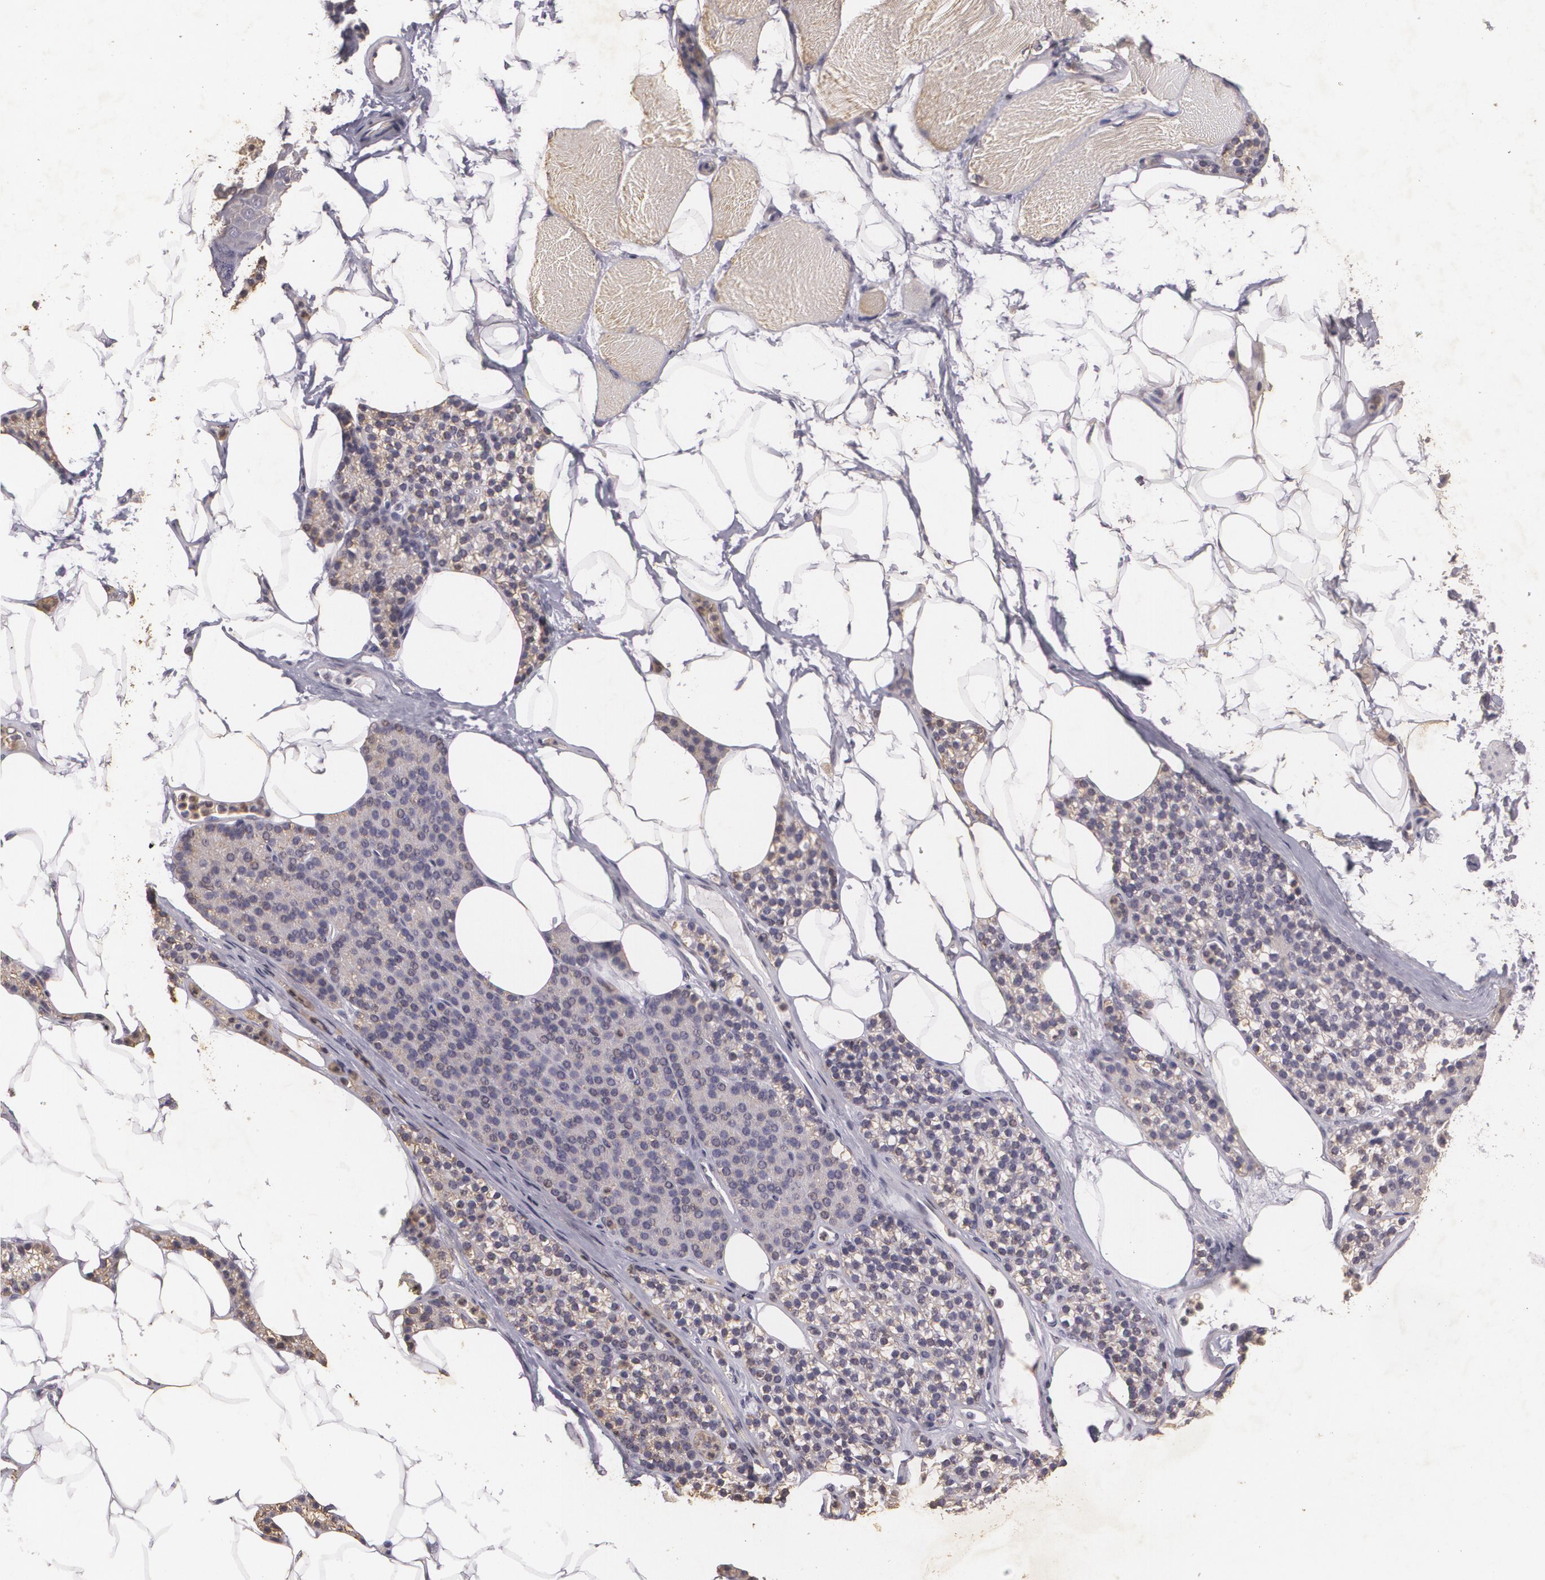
{"staining": {"intensity": "weak", "quantity": ">75%", "location": "cytoplasmic/membranous"}, "tissue": "skeletal muscle", "cell_type": "Myocytes", "image_type": "normal", "snomed": [{"axis": "morphology", "description": "Normal tissue, NOS"}, {"axis": "topography", "description": "Skeletal muscle"}, {"axis": "topography", "description": "Parathyroid gland"}], "caption": "The histopathology image exhibits staining of normal skeletal muscle, revealing weak cytoplasmic/membranous protein positivity (brown color) within myocytes. (Stains: DAB (3,3'-diaminobenzidine) in brown, nuclei in blue, Microscopy: brightfield microscopy at high magnification).", "gene": "KCNA4", "patient": {"sex": "female", "age": 37}}